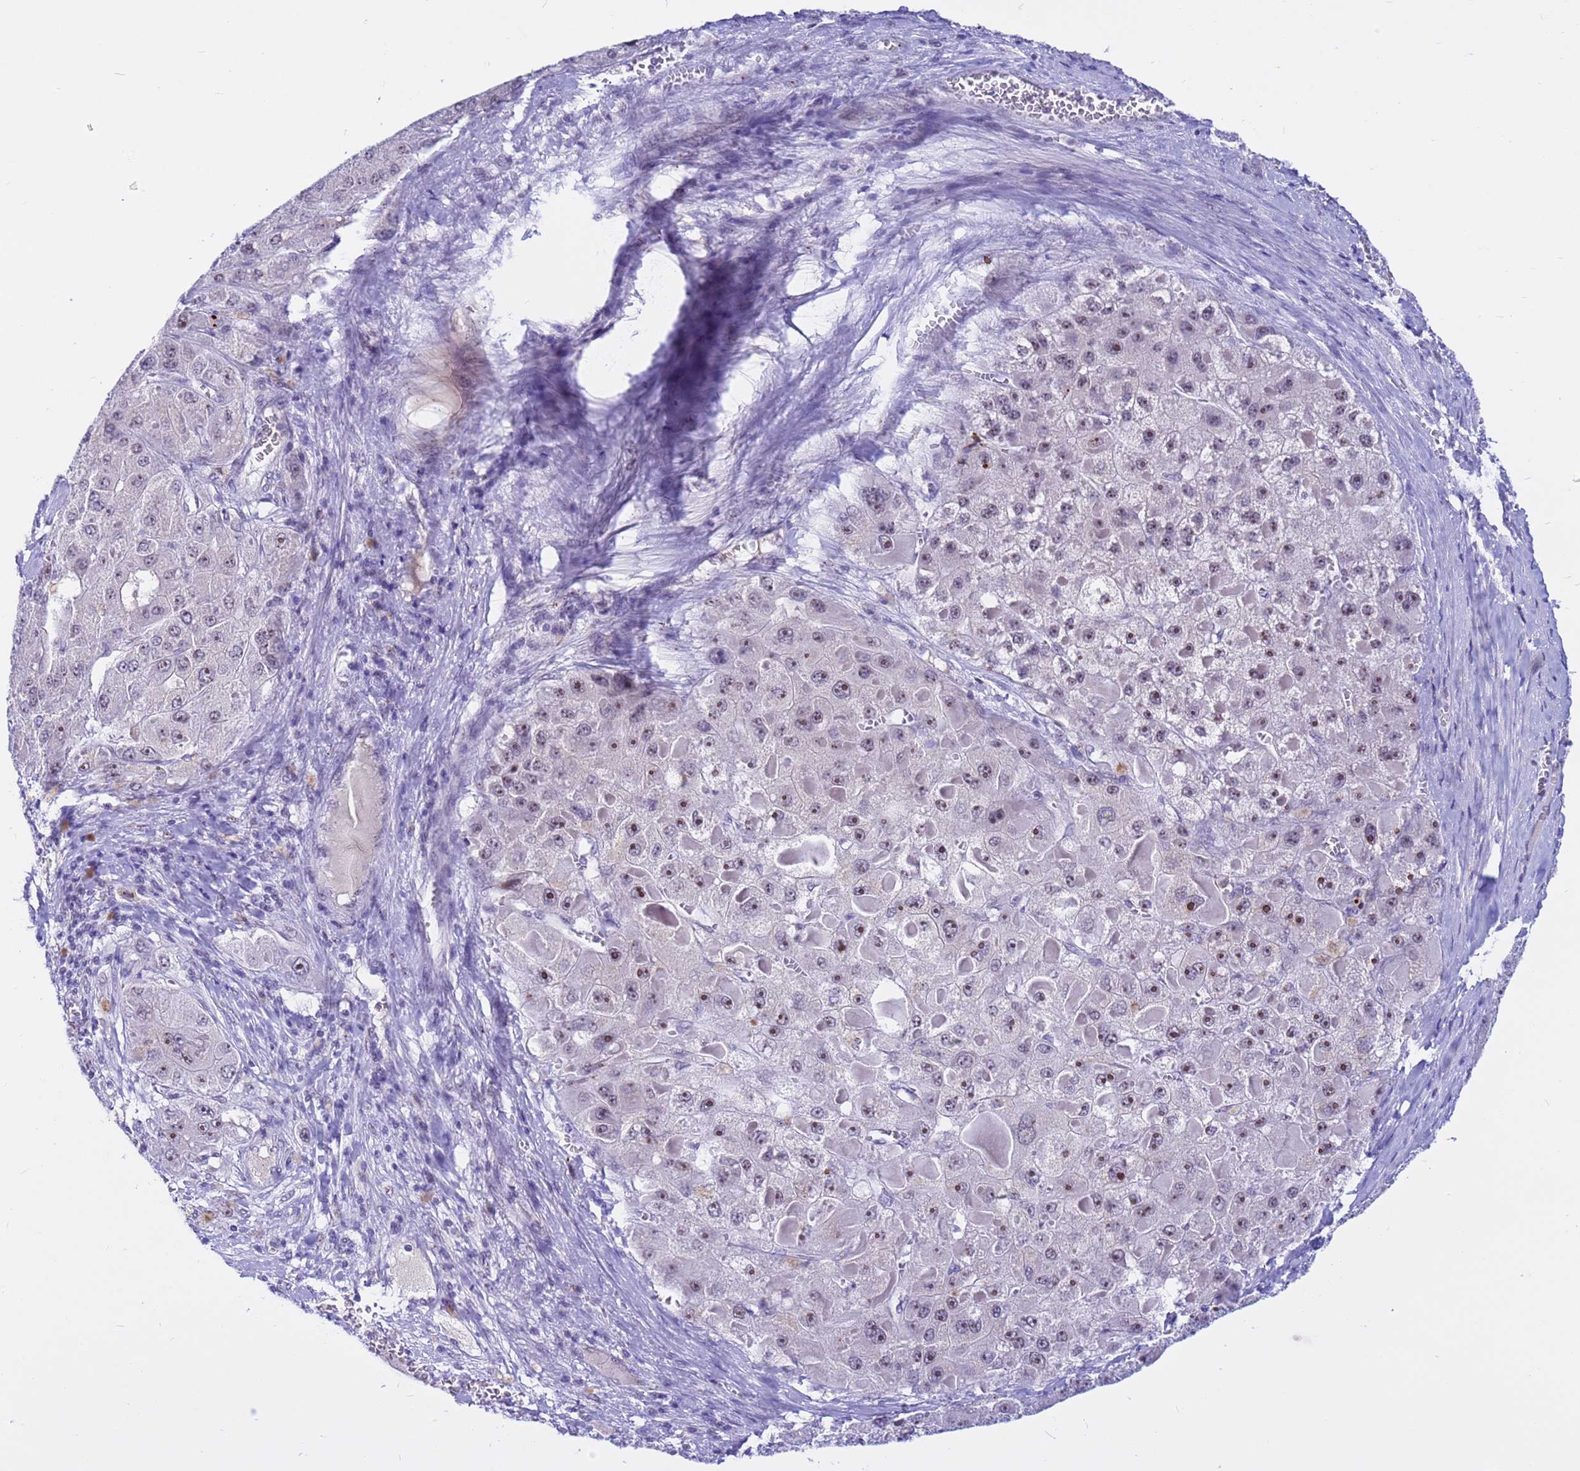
{"staining": {"intensity": "moderate", "quantity": "25%-75%", "location": "nuclear"}, "tissue": "liver cancer", "cell_type": "Tumor cells", "image_type": "cancer", "snomed": [{"axis": "morphology", "description": "Carcinoma, Hepatocellular, NOS"}, {"axis": "topography", "description": "Liver"}], "caption": "Protein staining of hepatocellular carcinoma (liver) tissue exhibits moderate nuclear staining in about 25%-75% of tumor cells.", "gene": "DMRTC2", "patient": {"sex": "female", "age": 73}}